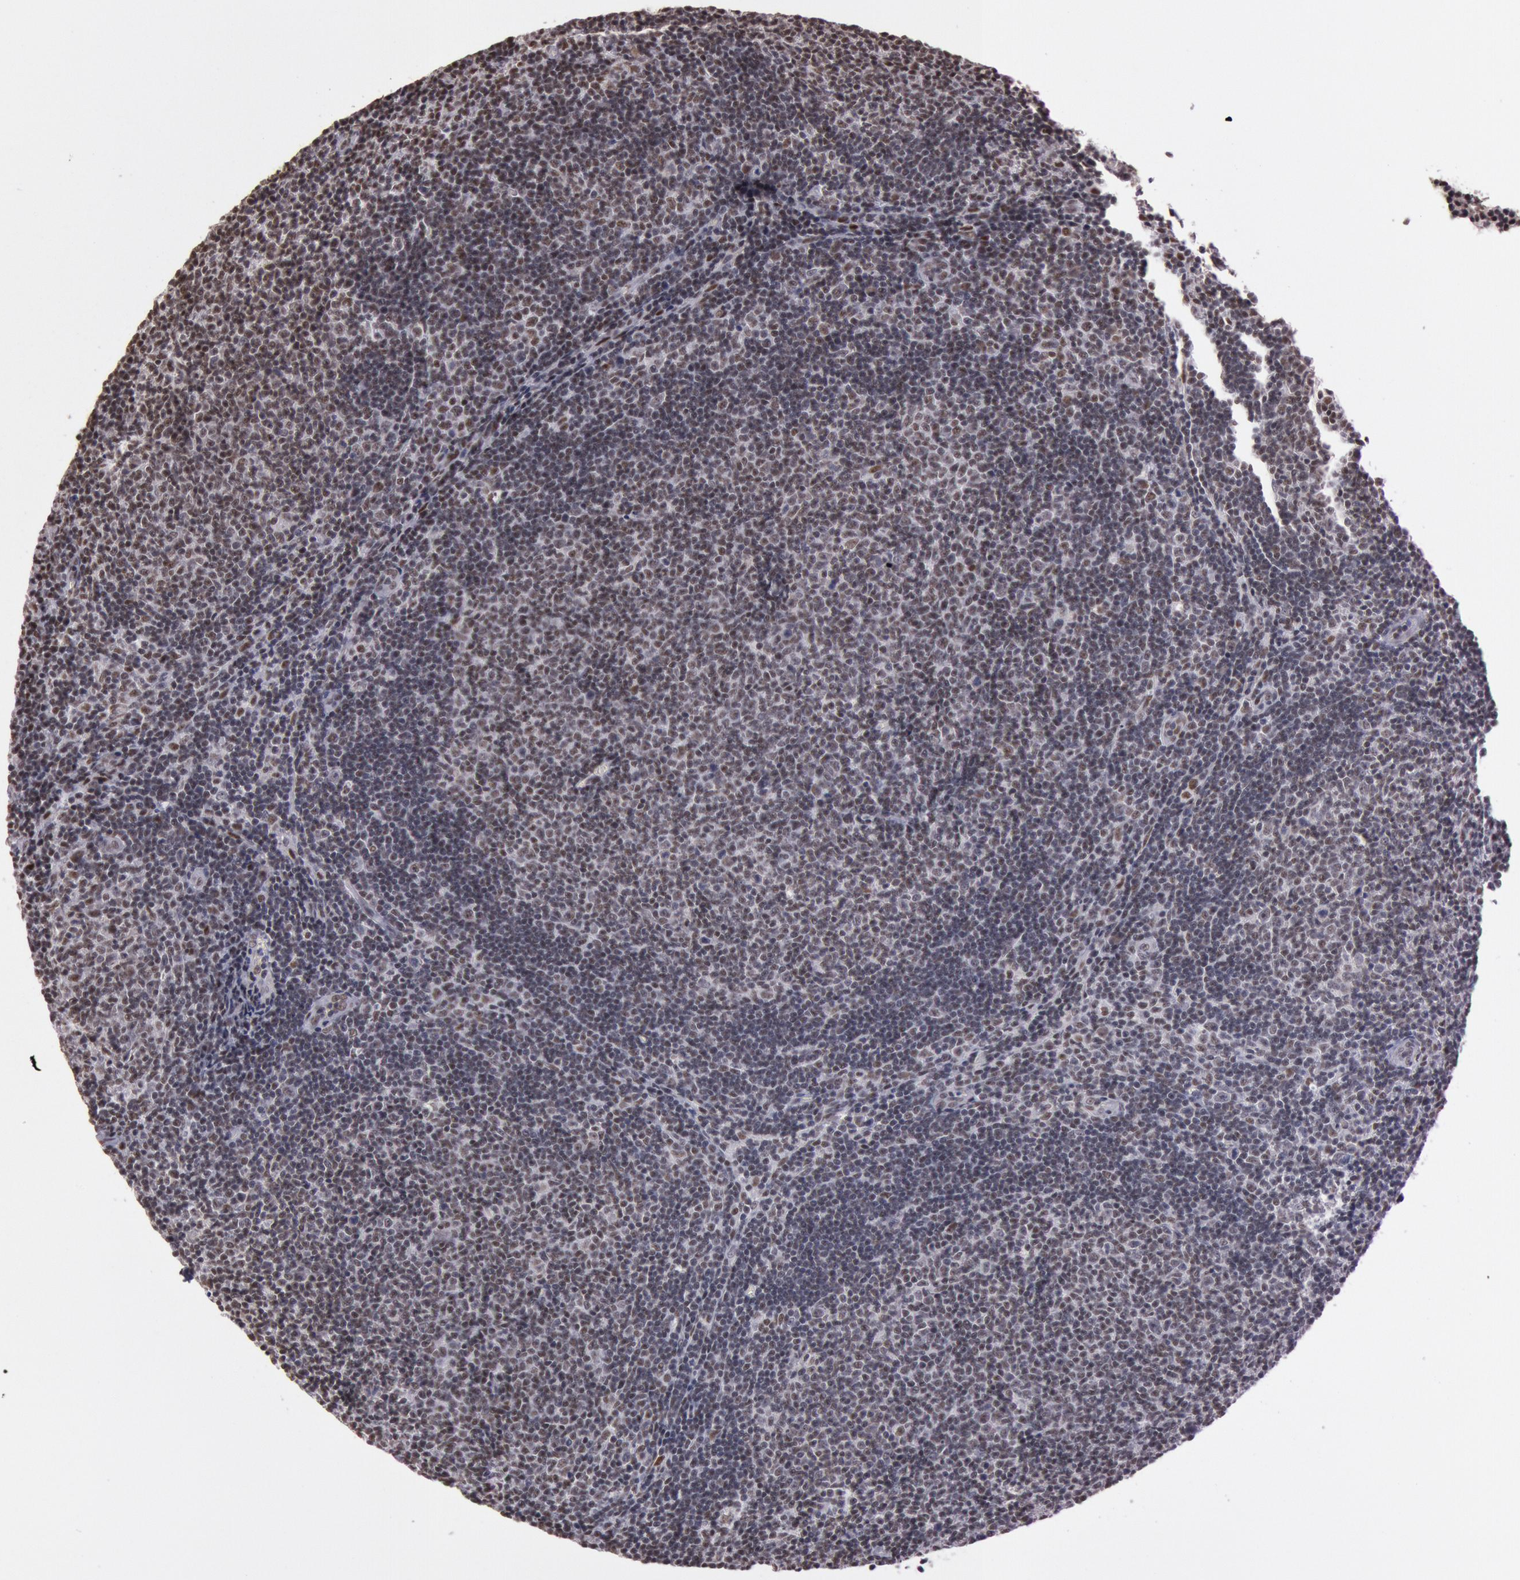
{"staining": {"intensity": "weak", "quantity": "25%-75%", "location": "nuclear"}, "tissue": "lymphoma", "cell_type": "Tumor cells", "image_type": "cancer", "snomed": [{"axis": "morphology", "description": "Malignant lymphoma, non-Hodgkin's type, Low grade"}, {"axis": "topography", "description": "Lymph node"}], "caption": "The immunohistochemical stain labels weak nuclear positivity in tumor cells of lymphoma tissue. The protein of interest is stained brown, and the nuclei are stained in blue (DAB (3,3'-diaminobenzidine) IHC with brightfield microscopy, high magnification).", "gene": "TASL", "patient": {"sex": "male", "age": 49}}